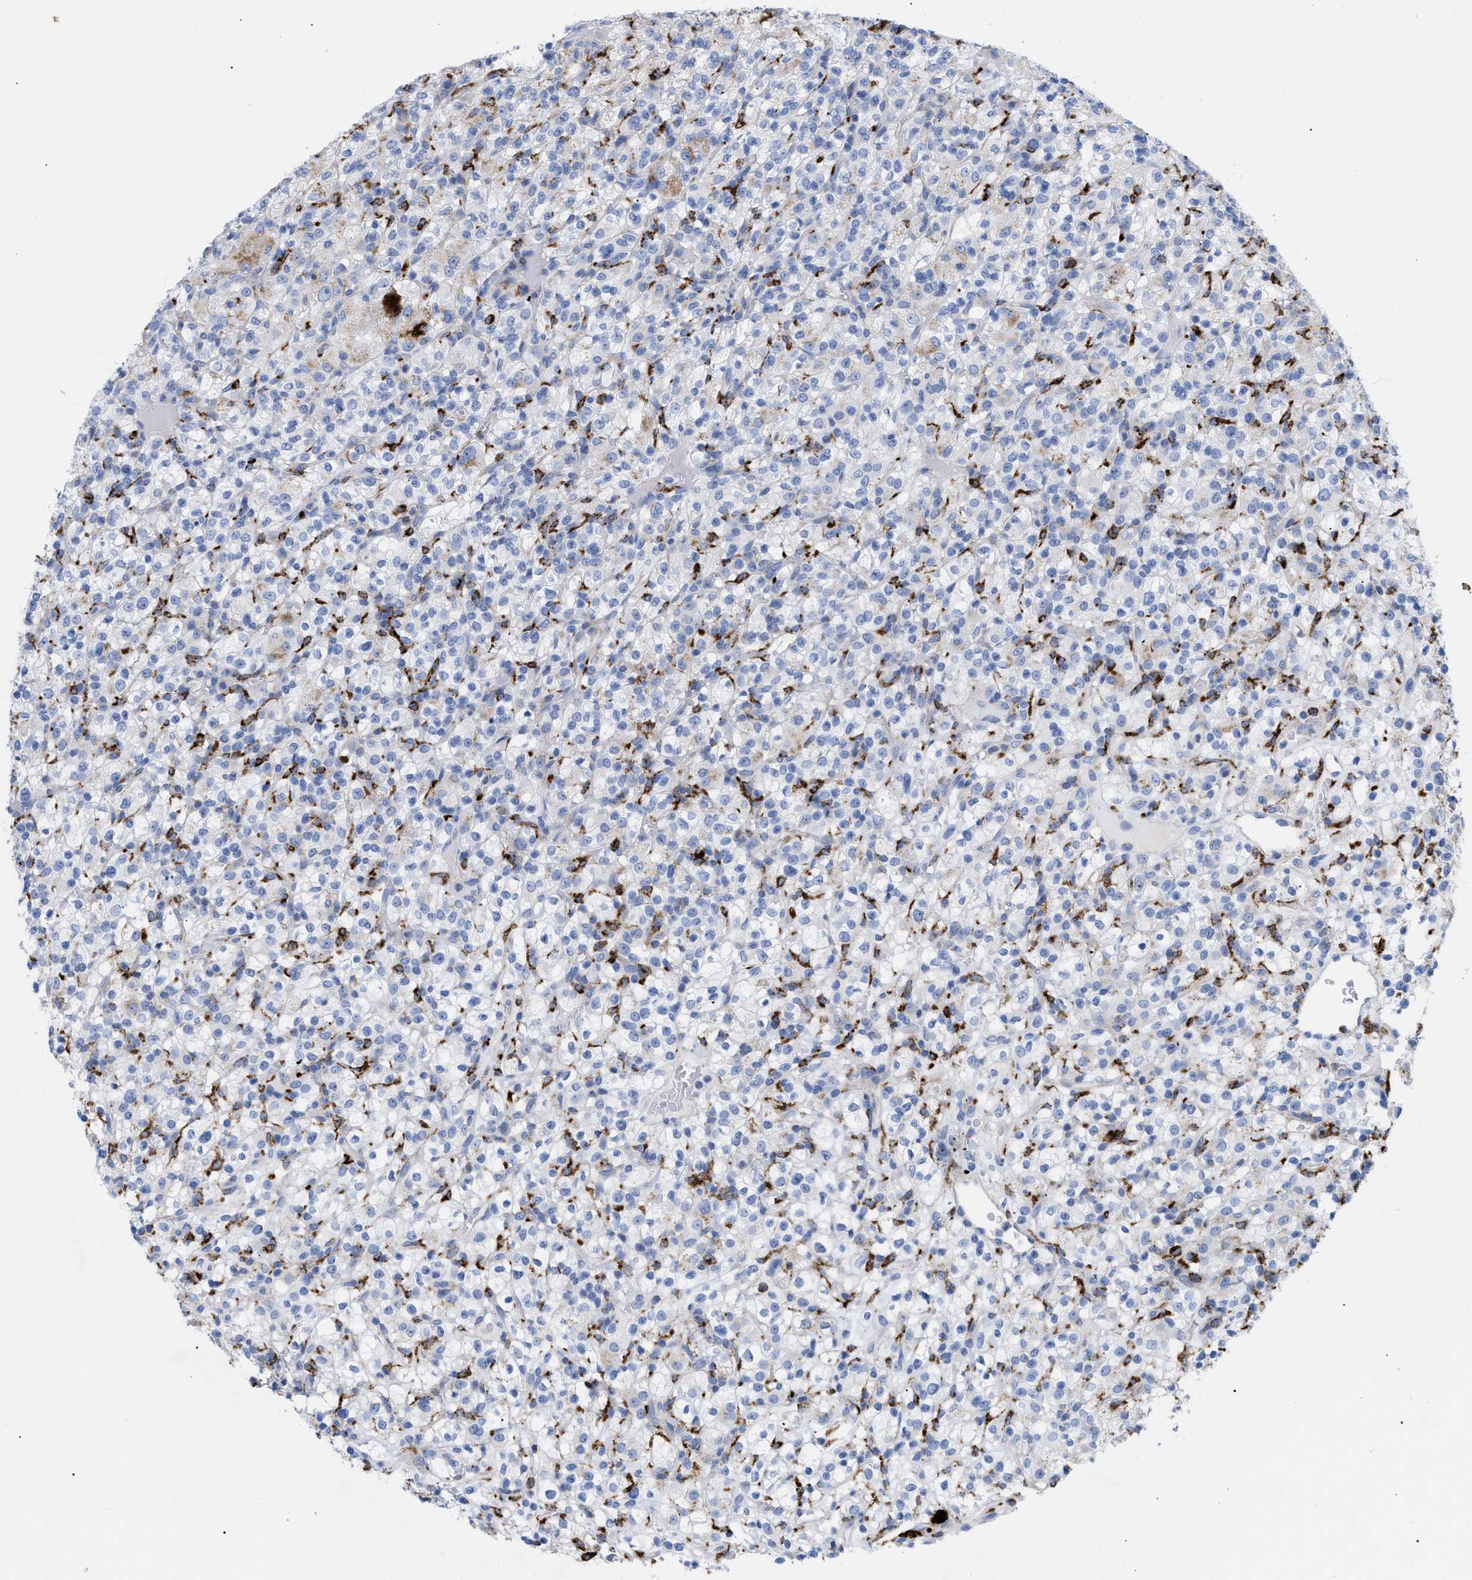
{"staining": {"intensity": "negative", "quantity": "none", "location": "none"}, "tissue": "renal cancer", "cell_type": "Tumor cells", "image_type": "cancer", "snomed": [{"axis": "morphology", "description": "Normal tissue, NOS"}, {"axis": "morphology", "description": "Adenocarcinoma, NOS"}, {"axis": "topography", "description": "Kidney"}], "caption": "Tumor cells are negative for protein expression in human renal cancer. (Stains: DAB immunohistochemistry (IHC) with hematoxylin counter stain, Microscopy: brightfield microscopy at high magnification).", "gene": "DRAM2", "patient": {"sex": "female", "age": 72}}